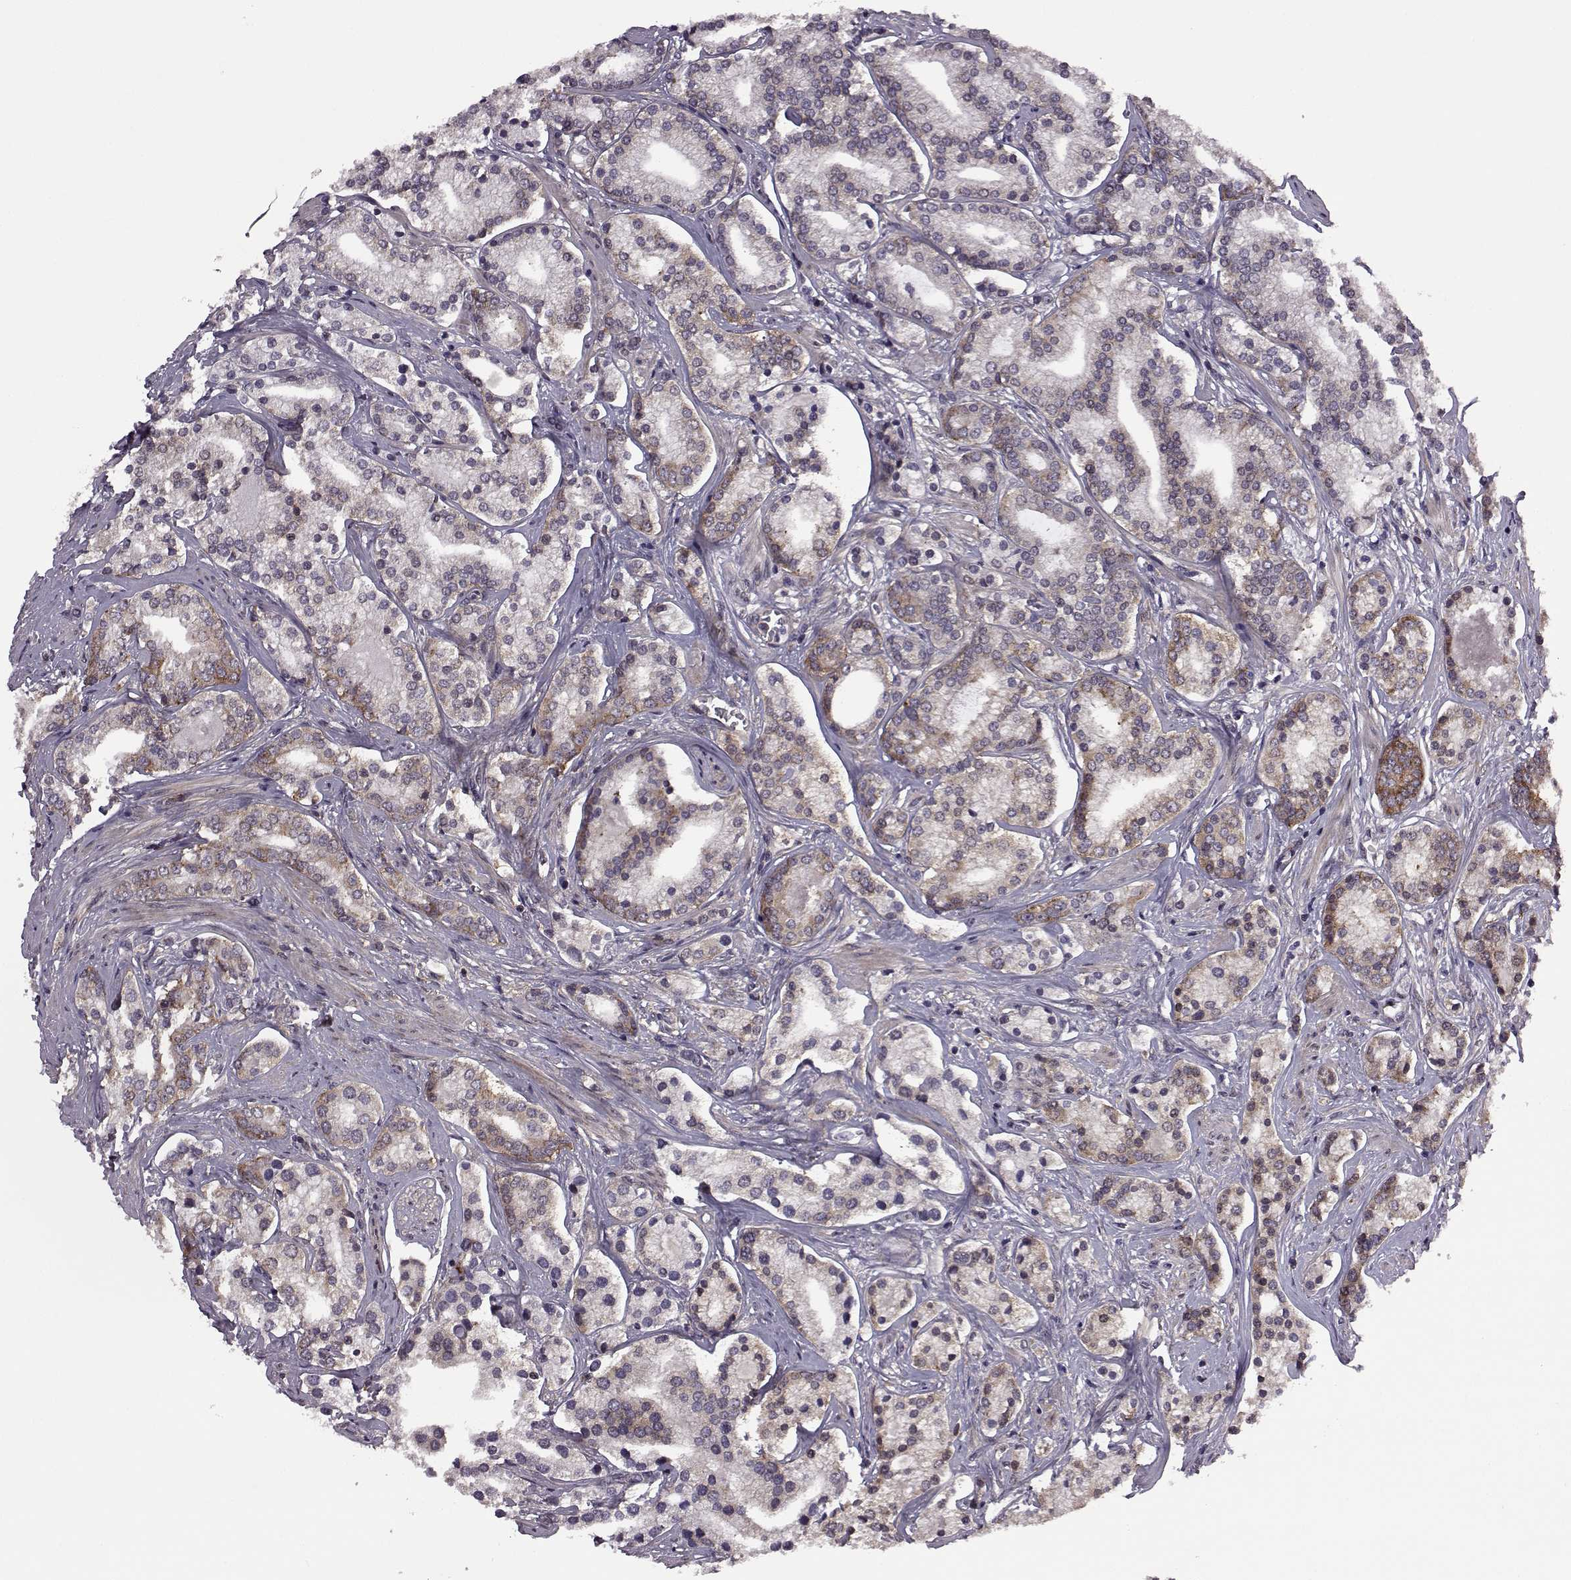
{"staining": {"intensity": "moderate", "quantity": "25%-75%", "location": "cytoplasmic/membranous"}, "tissue": "prostate cancer", "cell_type": "Tumor cells", "image_type": "cancer", "snomed": [{"axis": "morphology", "description": "Adenocarcinoma, High grade"}, {"axis": "topography", "description": "Prostate"}], "caption": "A histopathology image of prostate cancer (high-grade adenocarcinoma) stained for a protein exhibits moderate cytoplasmic/membranous brown staining in tumor cells.", "gene": "URI1", "patient": {"sex": "male", "age": 58}}